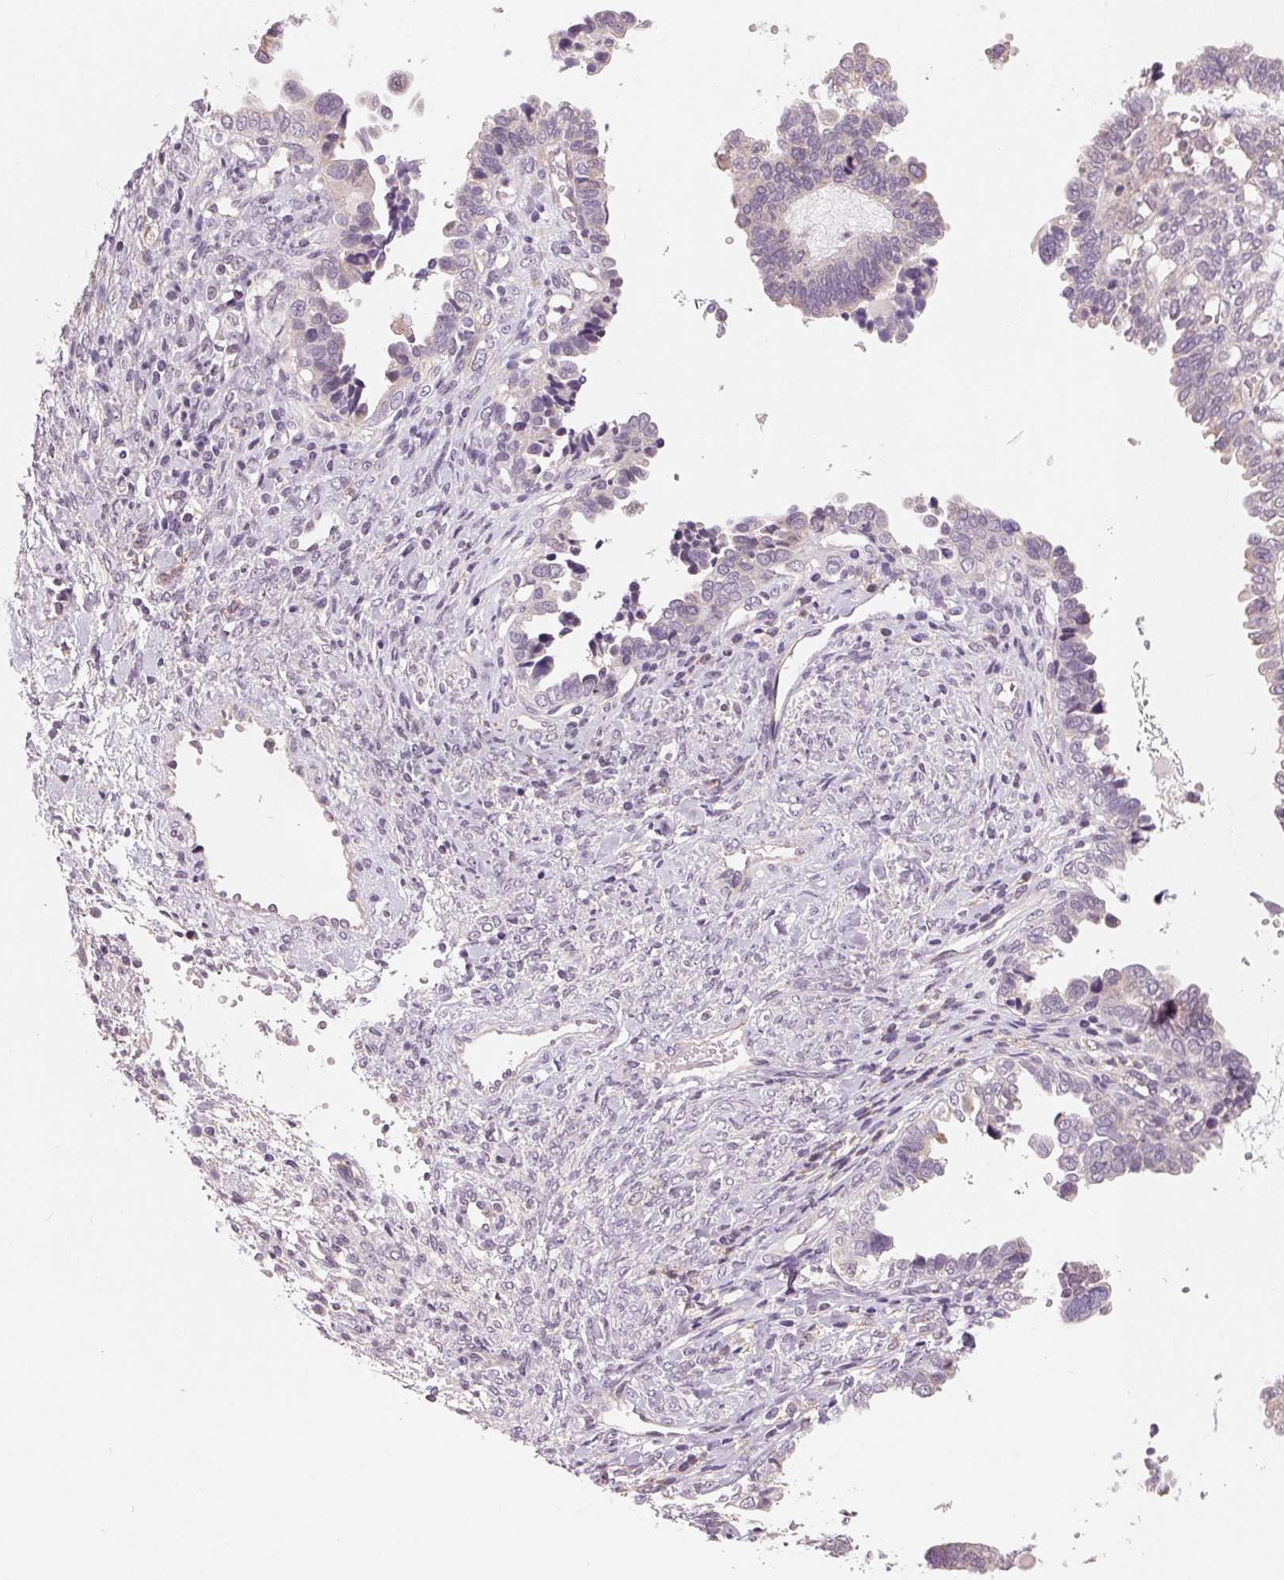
{"staining": {"intensity": "negative", "quantity": "none", "location": "none"}, "tissue": "ovarian cancer", "cell_type": "Tumor cells", "image_type": "cancer", "snomed": [{"axis": "morphology", "description": "Cystadenocarcinoma, serous, NOS"}, {"axis": "topography", "description": "Ovary"}], "caption": "This is an immunohistochemistry micrograph of human ovarian cancer. There is no positivity in tumor cells.", "gene": "AQP8", "patient": {"sex": "female", "age": 51}}